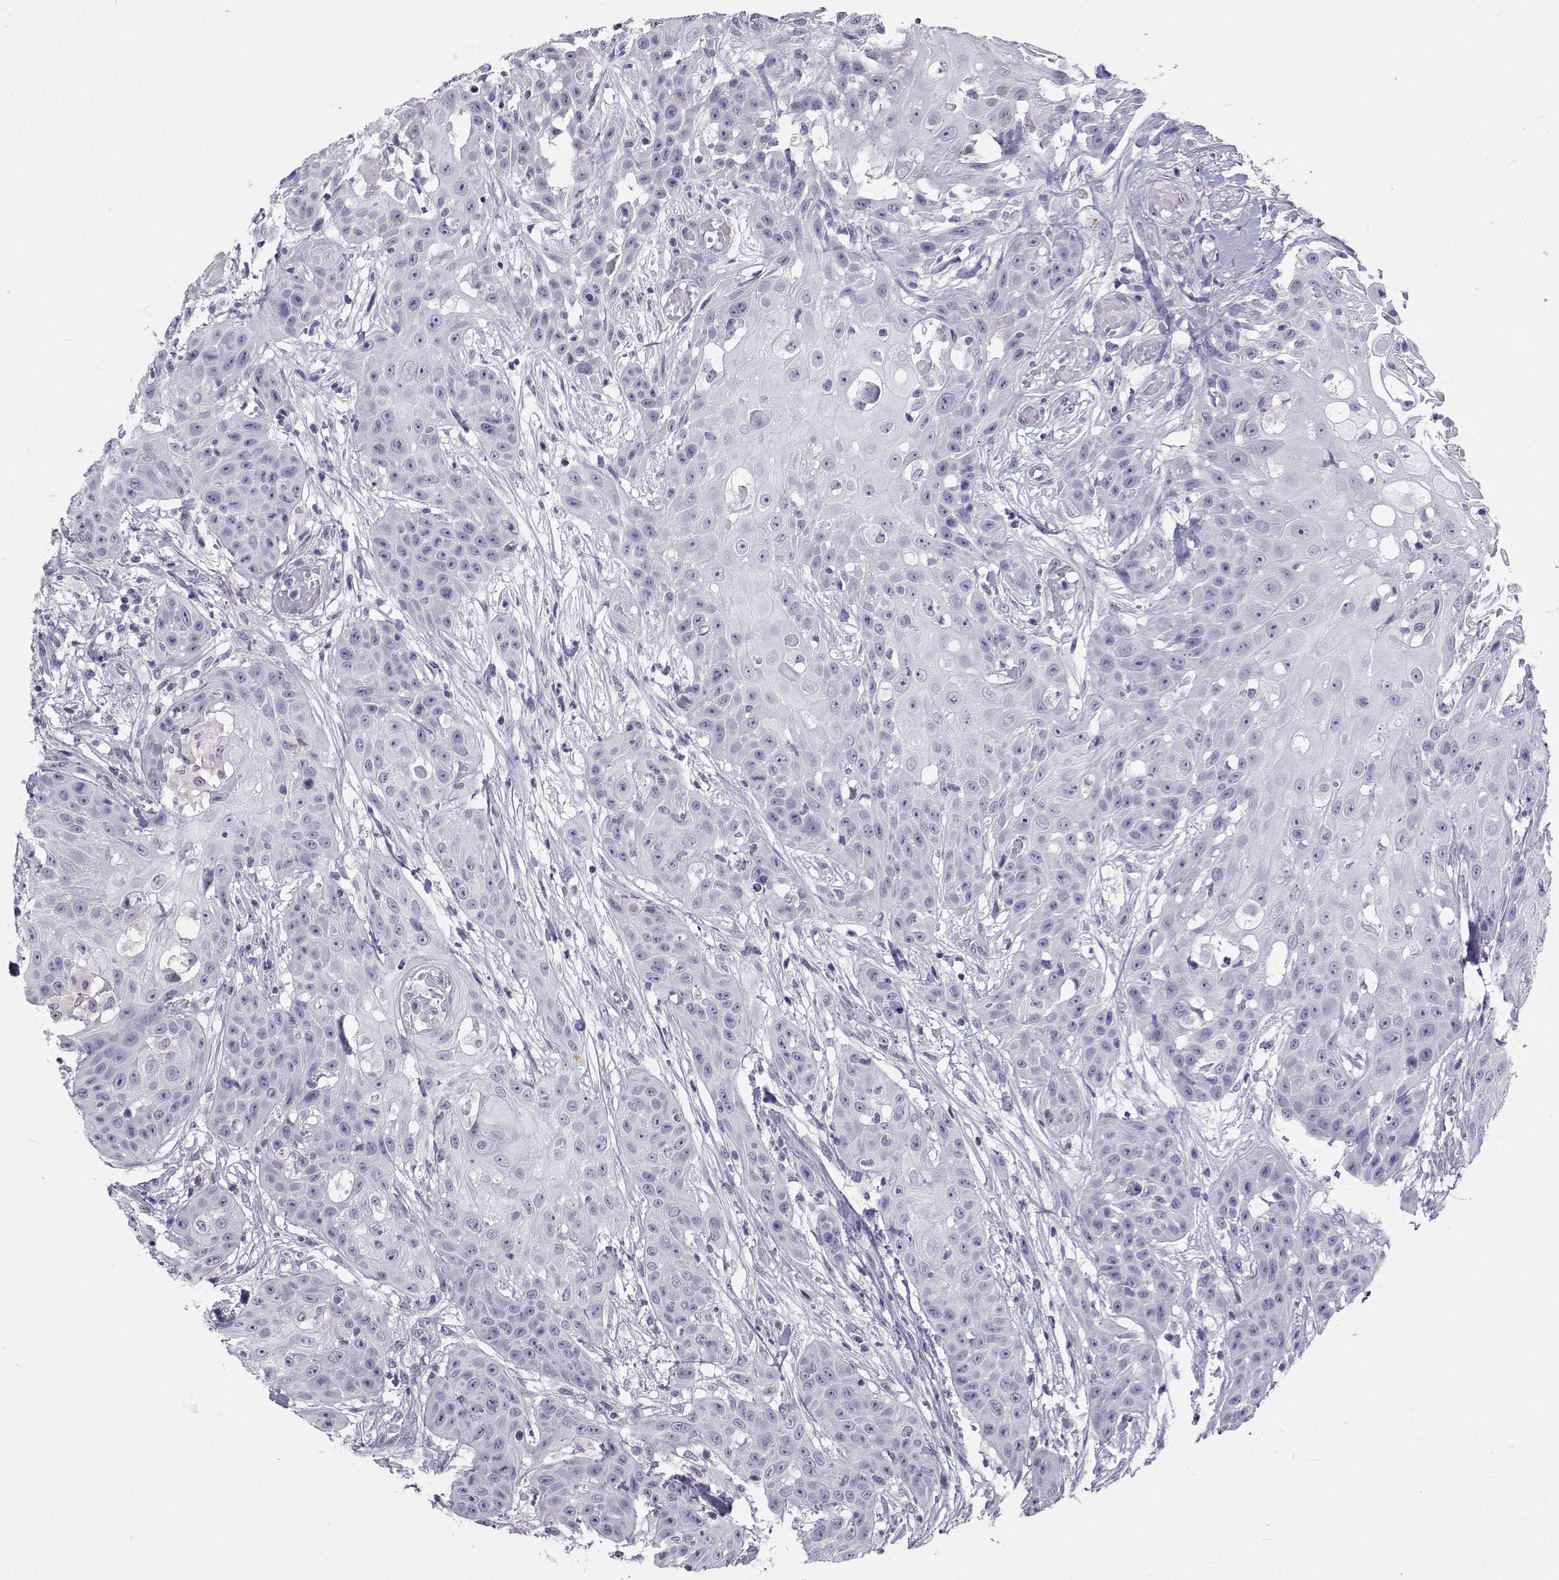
{"staining": {"intensity": "negative", "quantity": "none", "location": "none"}, "tissue": "head and neck cancer", "cell_type": "Tumor cells", "image_type": "cancer", "snomed": [{"axis": "morphology", "description": "Squamous cell carcinoma, NOS"}, {"axis": "topography", "description": "Oral tissue"}, {"axis": "topography", "description": "Head-Neck"}], "caption": "Tumor cells show no significant positivity in squamous cell carcinoma (head and neck). The staining was performed using DAB to visualize the protein expression in brown, while the nuclei were stained in blue with hematoxylin (Magnification: 20x).", "gene": "GALM", "patient": {"sex": "female", "age": 55}}